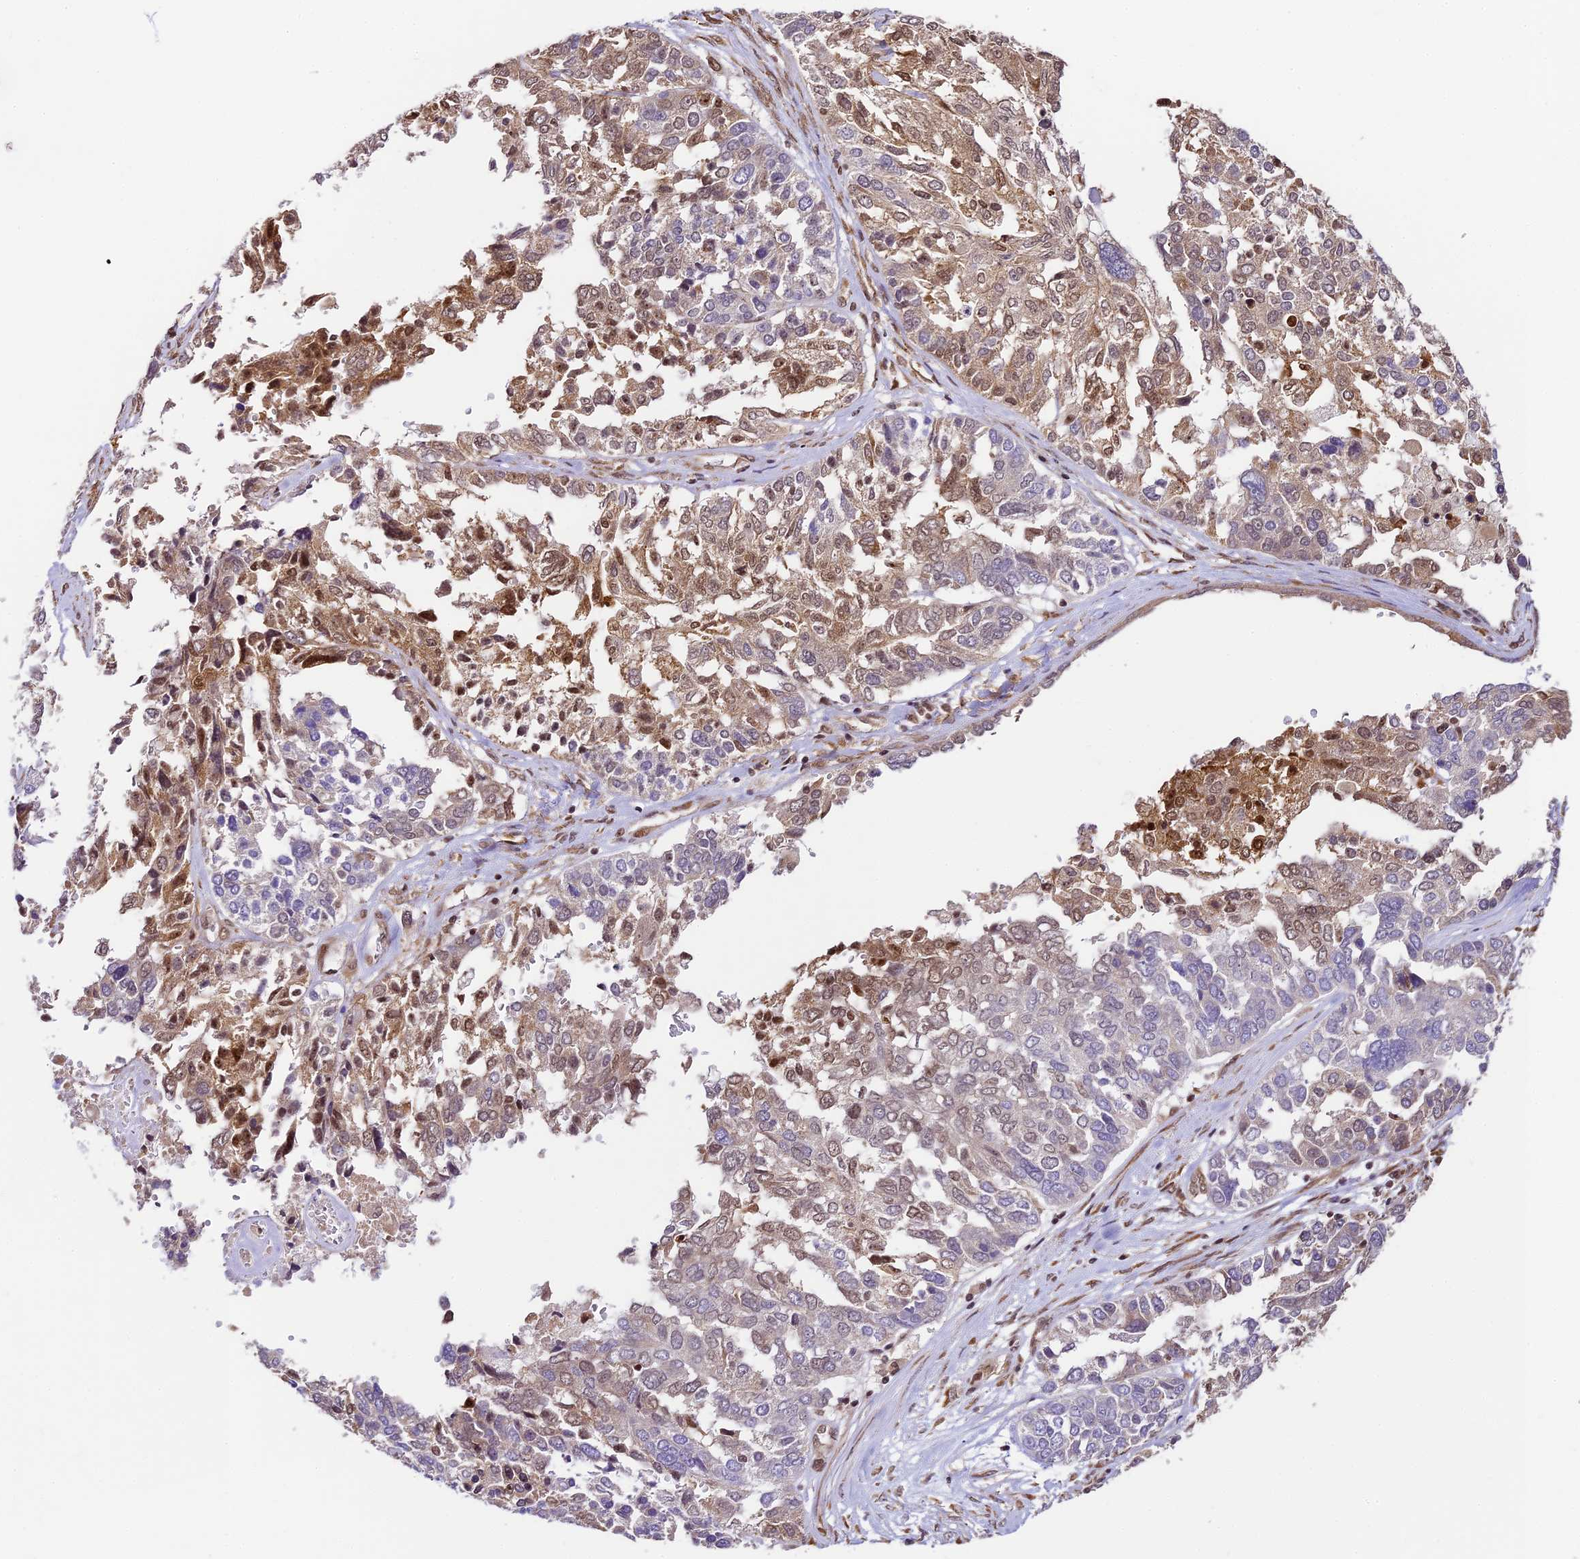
{"staining": {"intensity": "moderate", "quantity": "25%-75%", "location": "cytoplasmic/membranous,nuclear"}, "tissue": "ovarian cancer", "cell_type": "Tumor cells", "image_type": "cancer", "snomed": [{"axis": "morphology", "description": "Cystadenocarcinoma, serous, NOS"}, {"axis": "topography", "description": "Ovary"}], "caption": "Serous cystadenocarcinoma (ovarian) stained for a protein (brown) reveals moderate cytoplasmic/membranous and nuclear positive expression in about 25%-75% of tumor cells.", "gene": "TRIM22", "patient": {"sex": "female", "age": 44}}